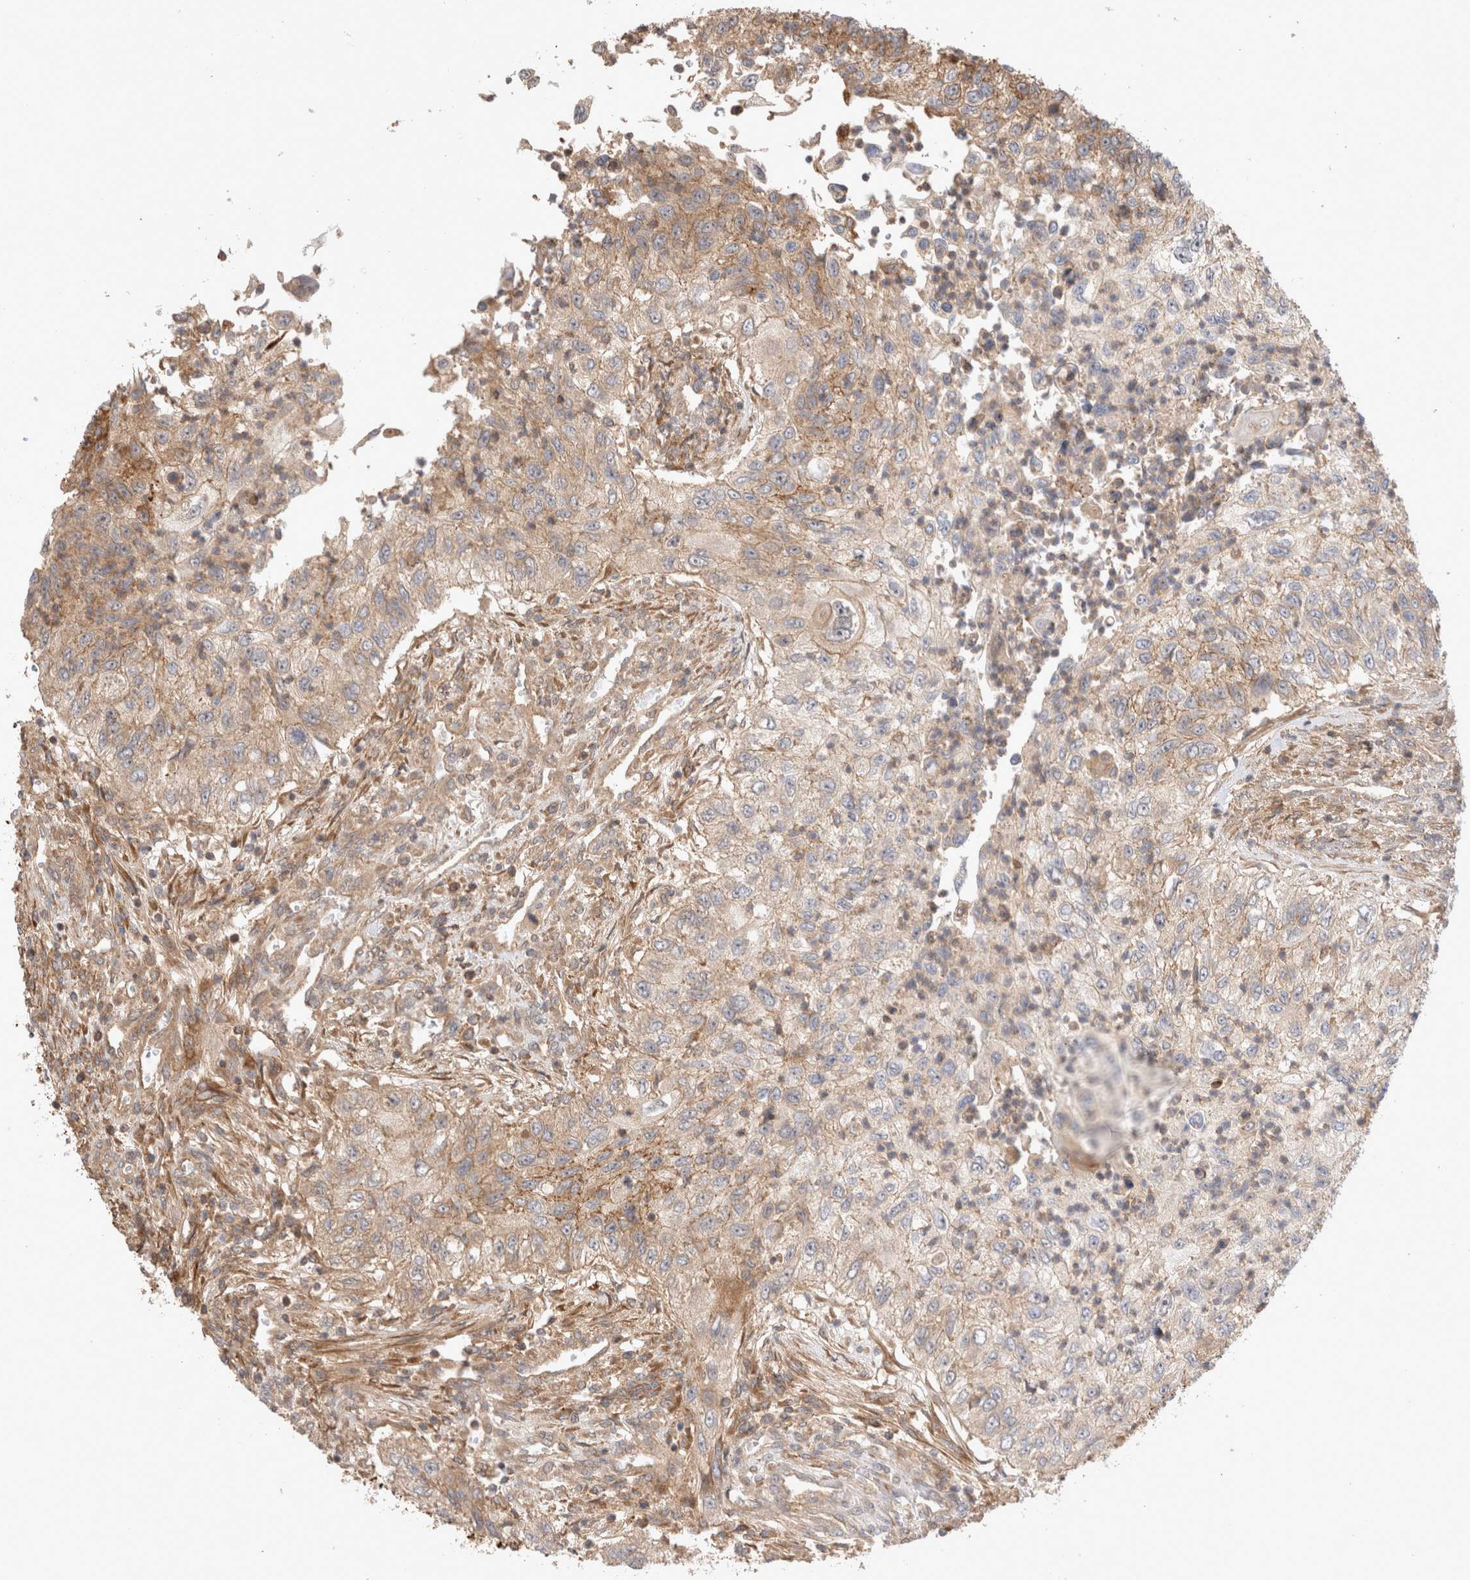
{"staining": {"intensity": "moderate", "quantity": "25%-75%", "location": "cytoplasmic/membranous"}, "tissue": "urothelial cancer", "cell_type": "Tumor cells", "image_type": "cancer", "snomed": [{"axis": "morphology", "description": "Urothelial carcinoma, High grade"}, {"axis": "topography", "description": "Urinary bladder"}], "caption": "A brown stain highlights moderate cytoplasmic/membranous positivity of a protein in human urothelial cancer tumor cells.", "gene": "VPS28", "patient": {"sex": "female", "age": 60}}